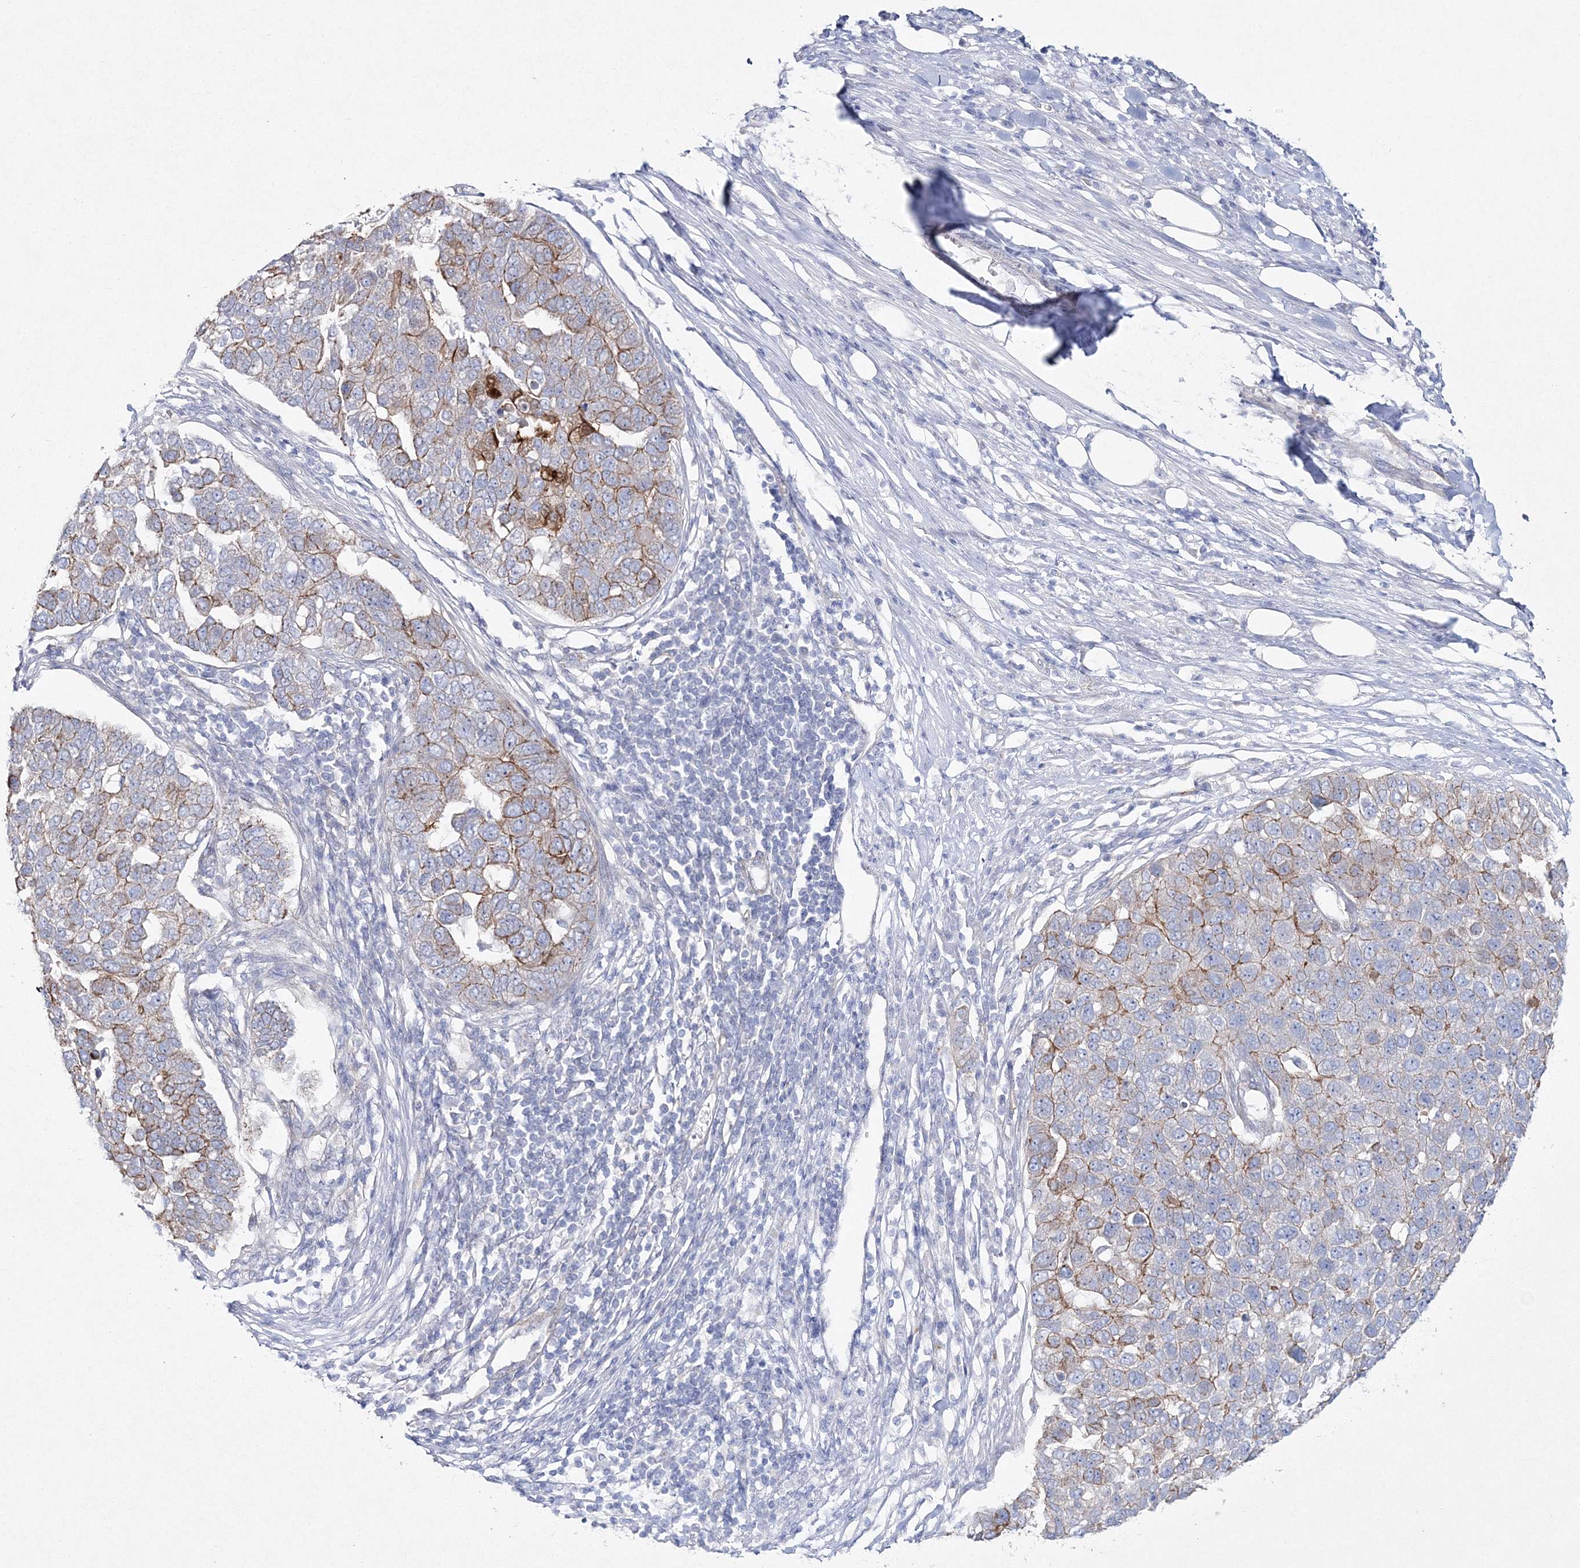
{"staining": {"intensity": "moderate", "quantity": "25%-75%", "location": "cytoplasmic/membranous"}, "tissue": "pancreatic cancer", "cell_type": "Tumor cells", "image_type": "cancer", "snomed": [{"axis": "morphology", "description": "Adenocarcinoma, NOS"}, {"axis": "topography", "description": "Pancreas"}], "caption": "Moderate cytoplasmic/membranous staining is appreciated in approximately 25%-75% of tumor cells in pancreatic cancer (adenocarcinoma).", "gene": "NAA40", "patient": {"sex": "female", "age": 61}}